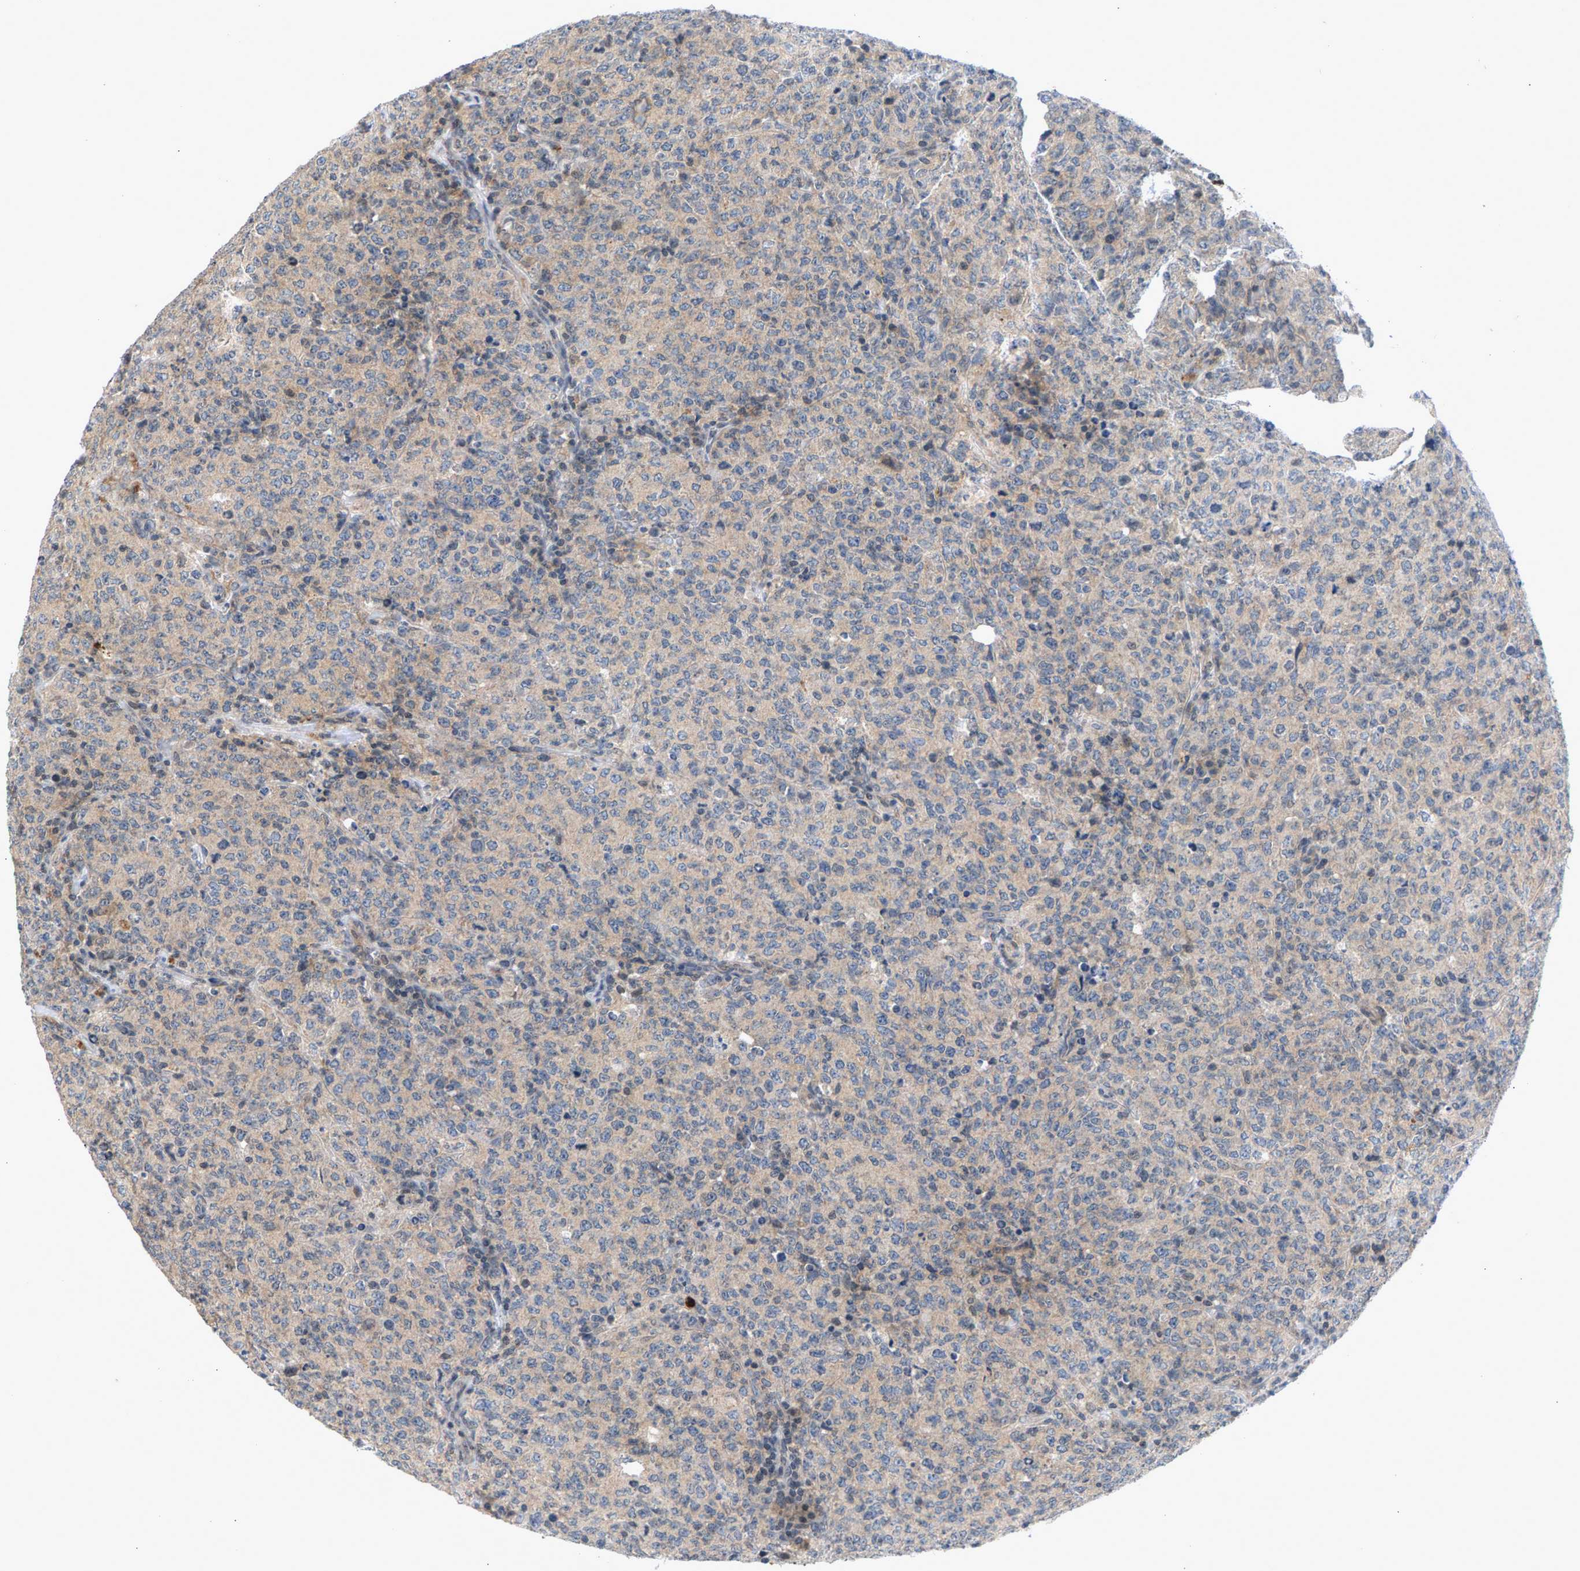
{"staining": {"intensity": "weak", "quantity": "25%-75%", "location": "cytoplasmic/membranous"}, "tissue": "lymphoma", "cell_type": "Tumor cells", "image_type": "cancer", "snomed": [{"axis": "morphology", "description": "Malignant lymphoma, non-Hodgkin's type, High grade"}, {"axis": "topography", "description": "Tonsil"}], "caption": "Protein expression analysis of high-grade malignant lymphoma, non-Hodgkin's type displays weak cytoplasmic/membranous staining in about 25%-75% of tumor cells. Nuclei are stained in blue.", "gene": "ZPR1", "patient": {"sex": "female", "age": 36}}